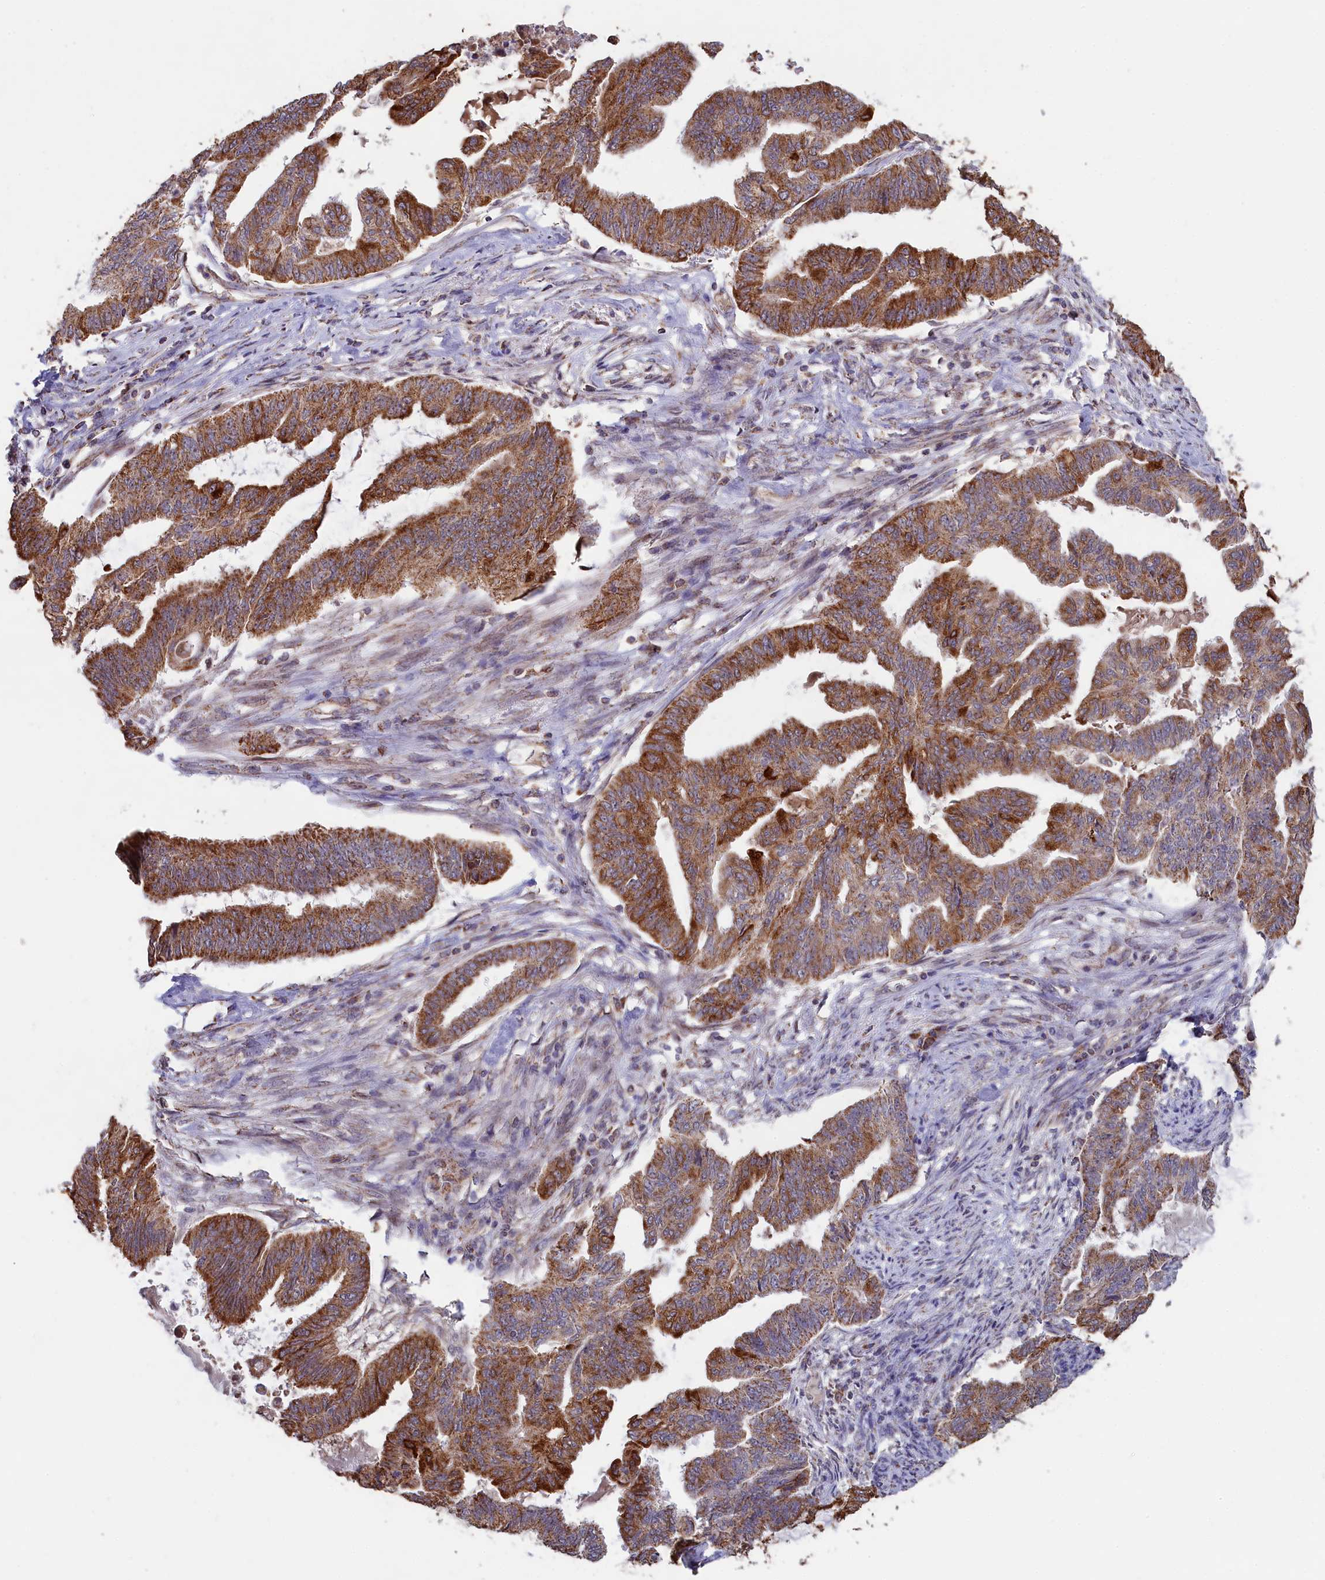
{"staining": {"intensity": "moderate", "quantity": "25%-75%", "location": "cytoplasmic/membranous"}, "tissue": "endometrial cancer", "cell_type": "Tumor cells", "image_type": "cancer", "snomed": [{"axis": "morphology", "description": "Adenocarcinoma, NOS"}, {"axis": "topography", "description": "Endometrium"}], "caption": "Endometrial cancer stained with a brown dye reveals moderate cytoplasmic/membranous positive staining in approximately 25%-75% of tumor cells.", "gene": "ZNF816", "patient": {"sex": "female", "age": 86}}